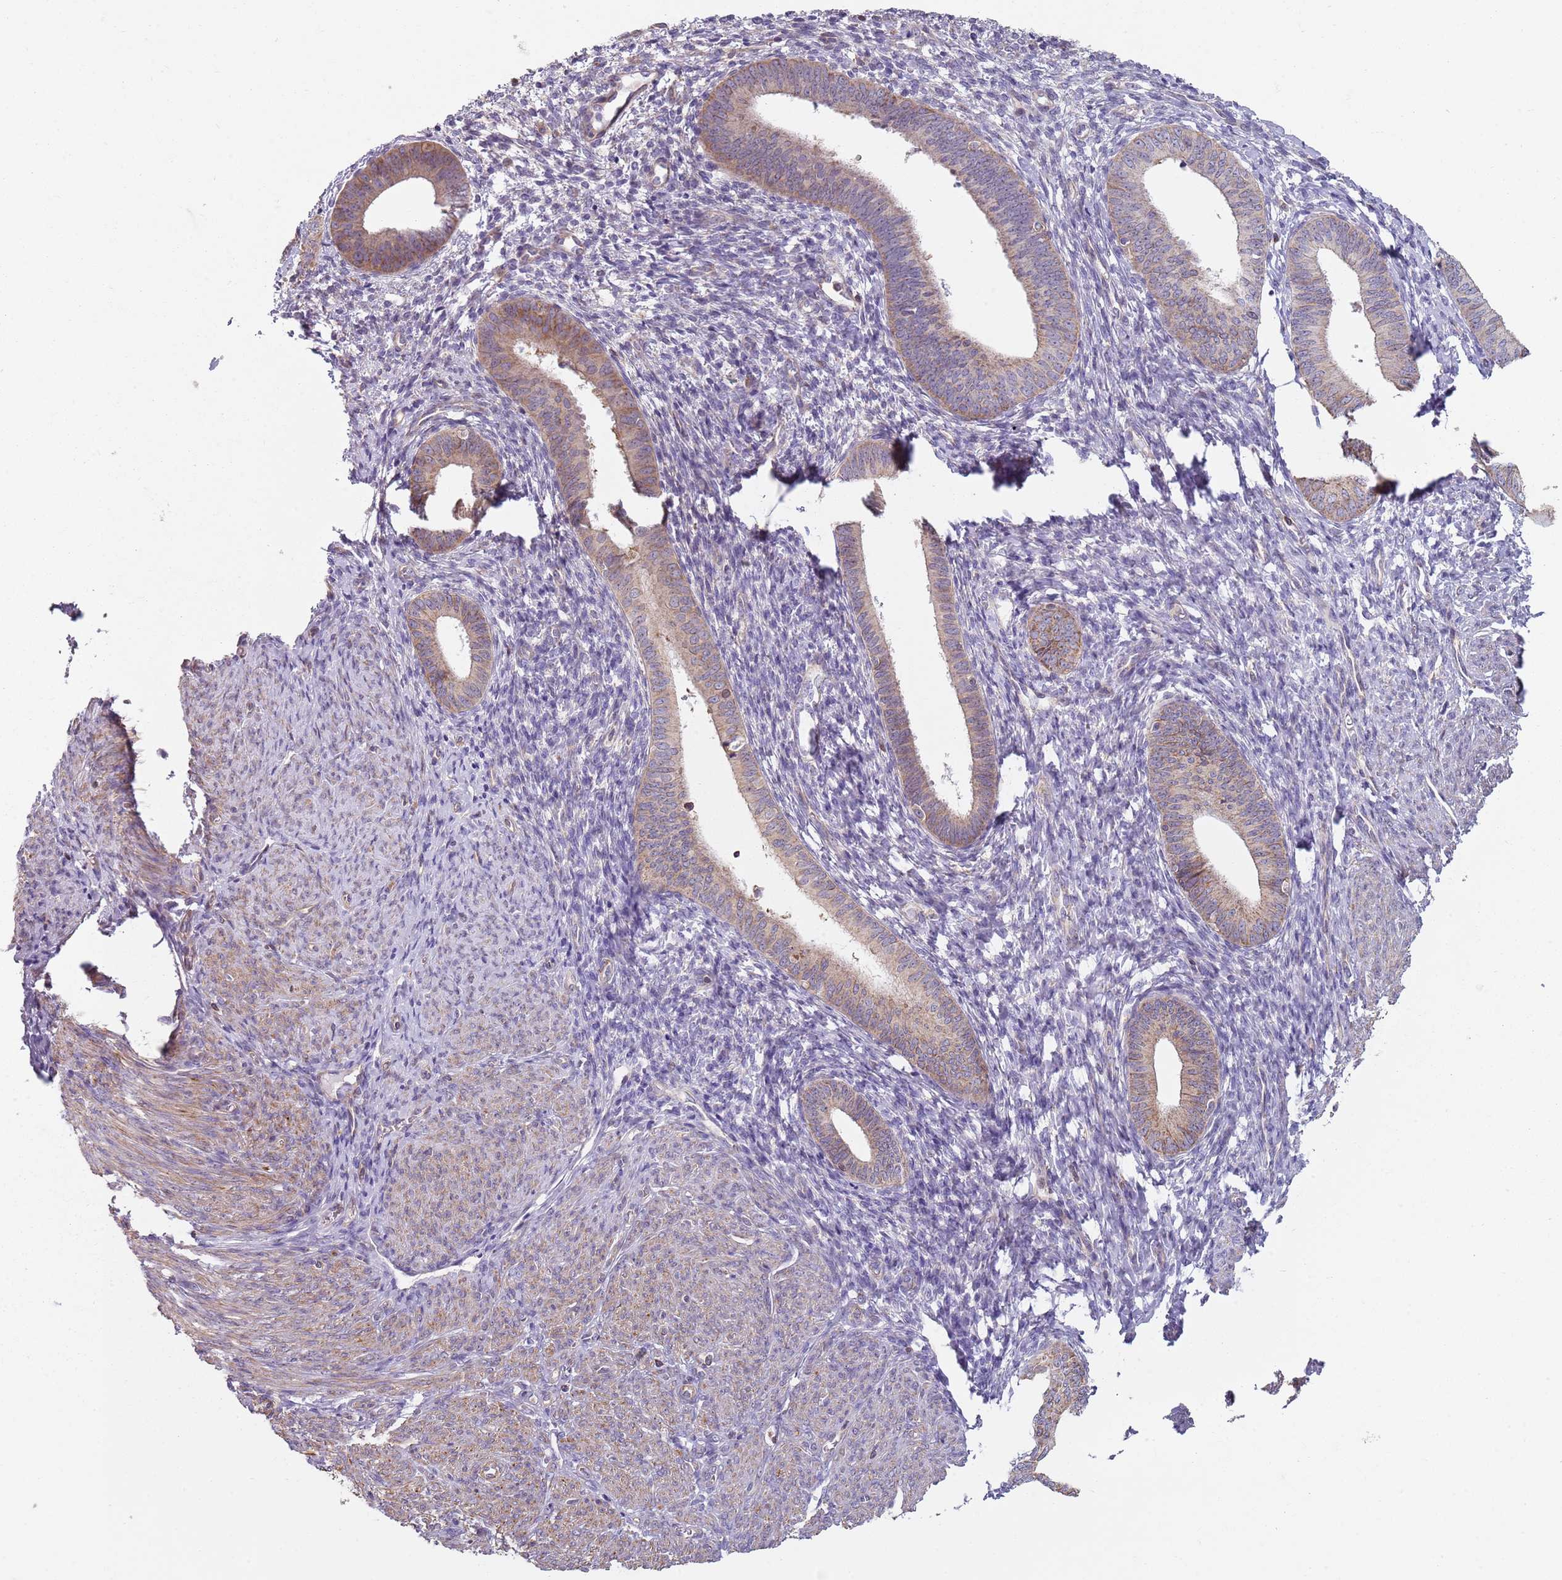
{"staining": {"intensity": "weak", "quantity": "25%-75%", "location": "cytoplasmic/membranous"}, "tissue": "endometrial cancer", "cell_type": "Tumor cells", "image_type": "cancer", "snomed": [{"axis": "morphology", "description": "Adenocarcinoma, NOS"}, {"axis": "topography", "description": "Endometrium"}], "caption": "Immunohistochemistry (DAB) staining of endometrial adenocarcinoma reveals weak cytoplasmic/membranous protein staining in about 25%-75% of tumor cells.", "gene": "GAS8", "patient": {"sex": "female", "age": 79}}